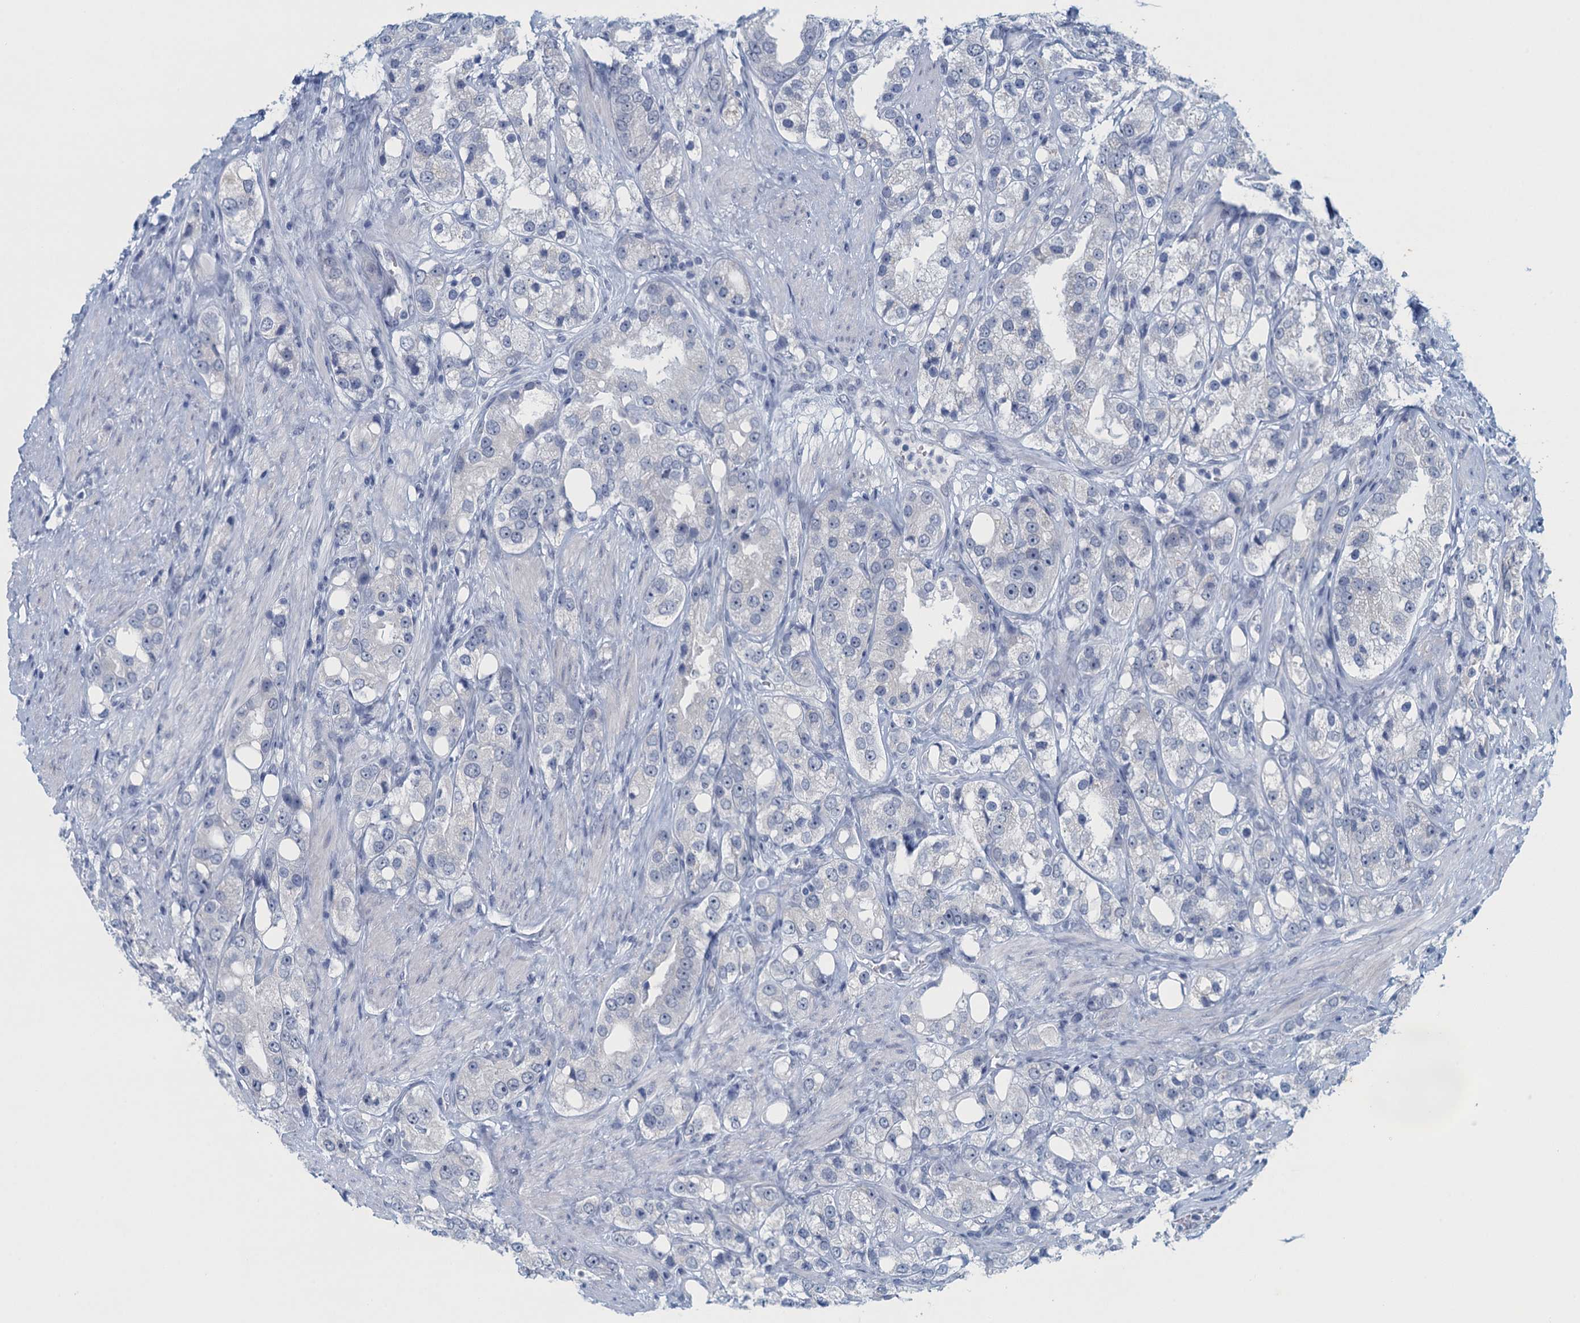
{"staining": {"intensity": "negative", "quantity": "none", "location": "none"}, "tissue": "prostate cancer", "cell_type": "Tumor cells", "image_type": "cancer", "snomed": [{"axis": "morphology", "description": "Adenocarcinoma, NOS"}, {"axis": "topography", "description": "Prostate"}], "caption": "A high-resolution histopathology image shows IHC staining of prostate adenocarcinoma, which reveals no significant expression in tumor cells. The staining was performed using DAB to visualize the protein expression in brown, while the nuclei were stained in blue with hematoxylin (Magnification: 20x).", "gene": "ENSG00000131152", "patient": {"sex": "male", "age": 79}}